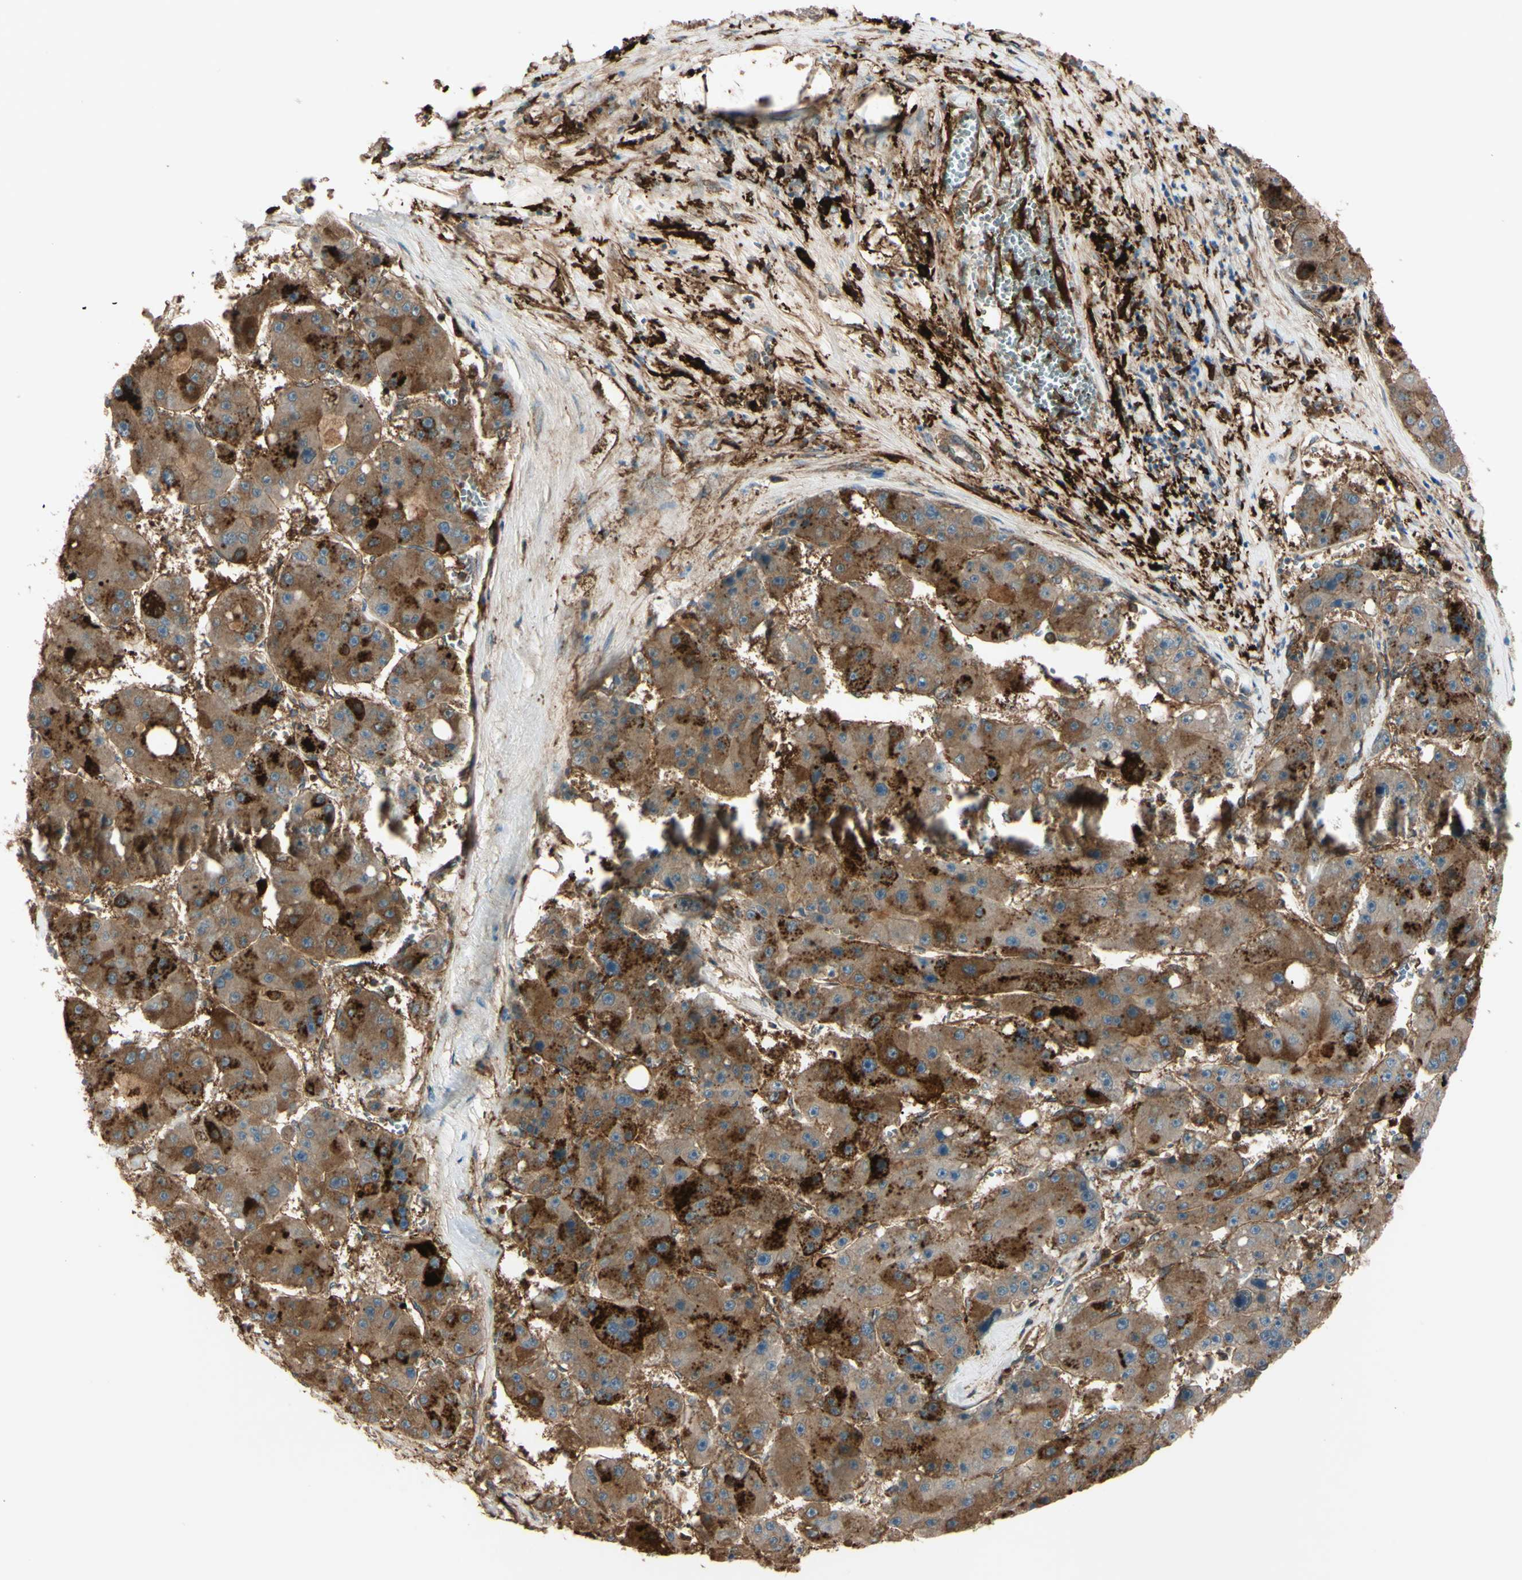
{"staining": {"intensity": "strong", "quantity": ">75%", "location": "cytoplasmic/membranous"}, "tissue": "liver cancer", "cell_type": "Tumor cells", "image_type": "cancer", "snomed": [{"axis": "morphology", "description": "Carcinoma, Hepatocellular, NOS"}, {"axis": "topography", "description": "Liver"}], "caption": "IHC of human liver cancer shows high levels of strong cytoplasmic/membranous expression in about >75% of tumor cells.", "gene": "PTPN12", "patient": {"sex": "female", "age": 61}}